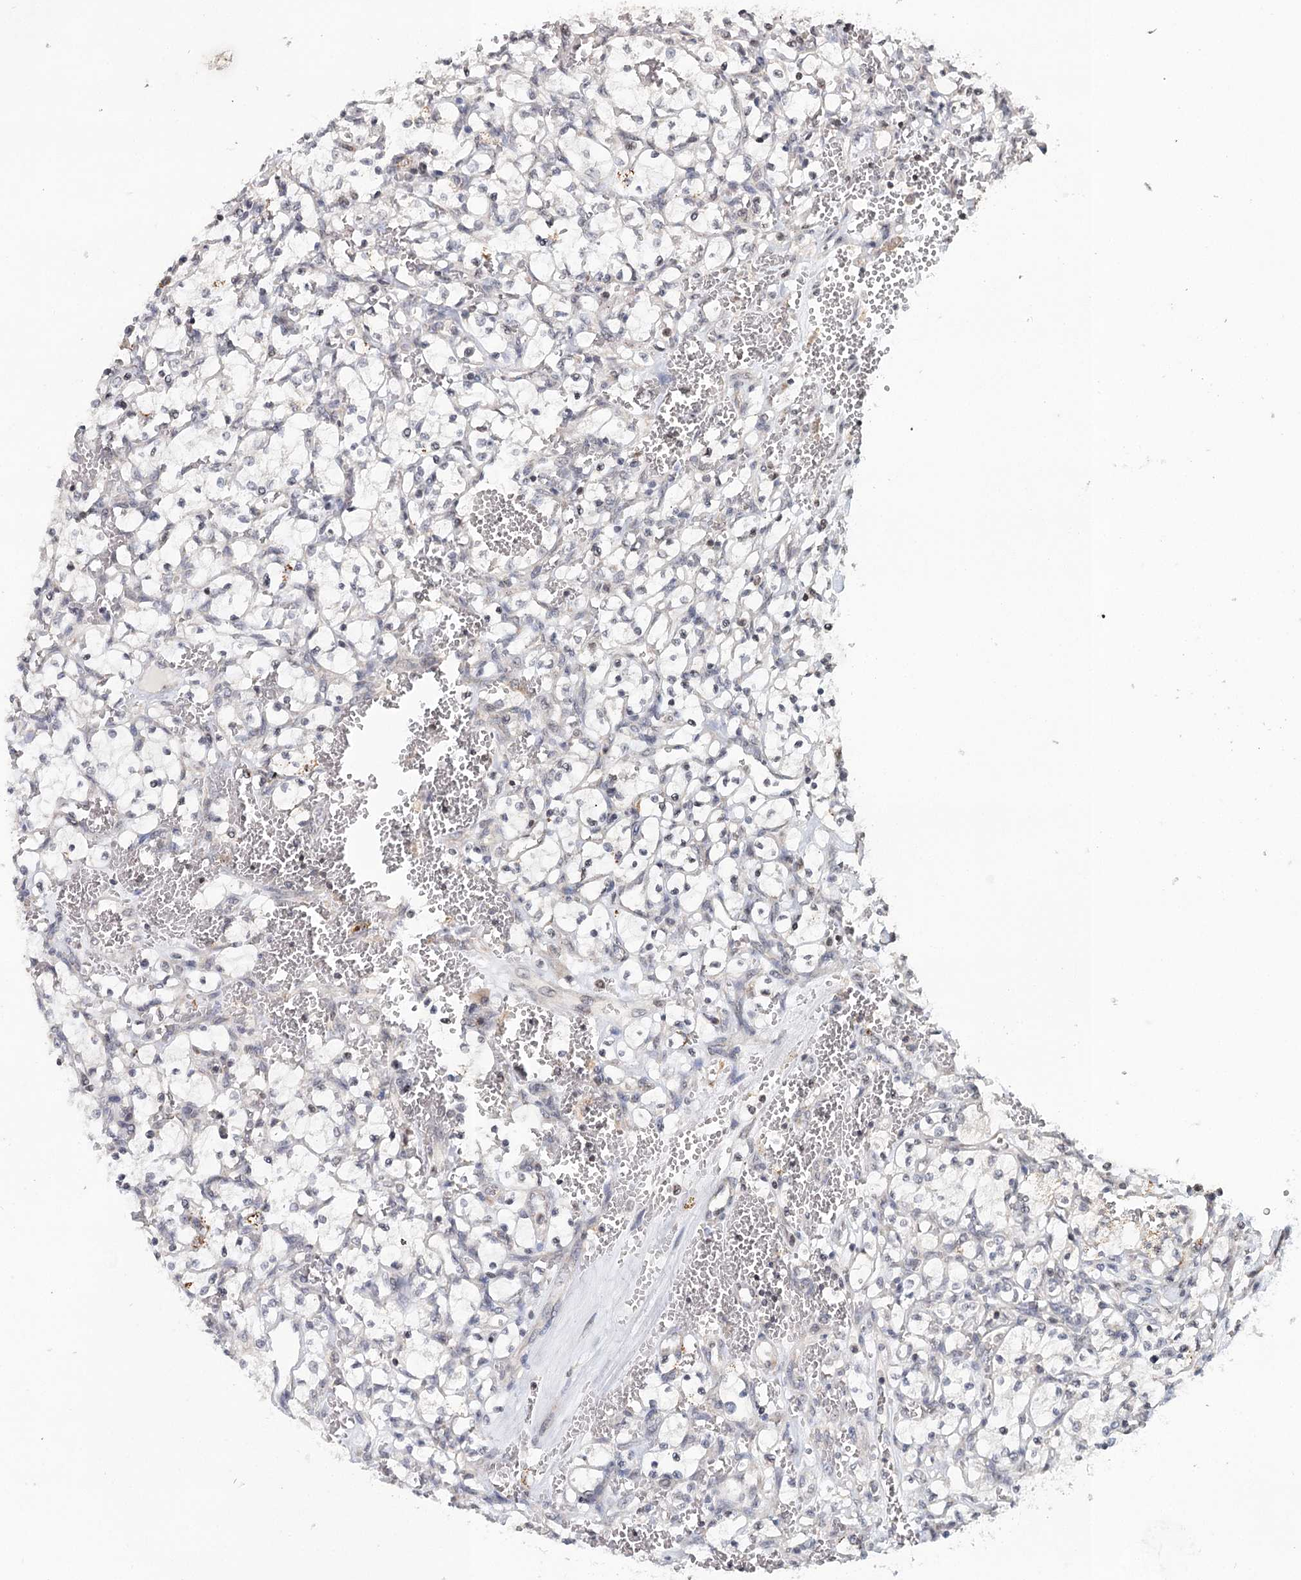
{"staining": {"intensity": "negative", "quantity": "none", "location": "none"}, "tissue": "renal cancer", "cell_type": "Tumor cells", "image_type": "cancer", "snomed": [{"axis": "morphology", "description": "Adenocarcinoma, NOS"}, {"axis": "topography", "description": "Kidney"}], "caption": "Protein analysis of adenocarcinoma (renal) shows no significant staining in tumor cells.", "gene": "ICOS", "patient": {"sex": "female", "age": 69}}